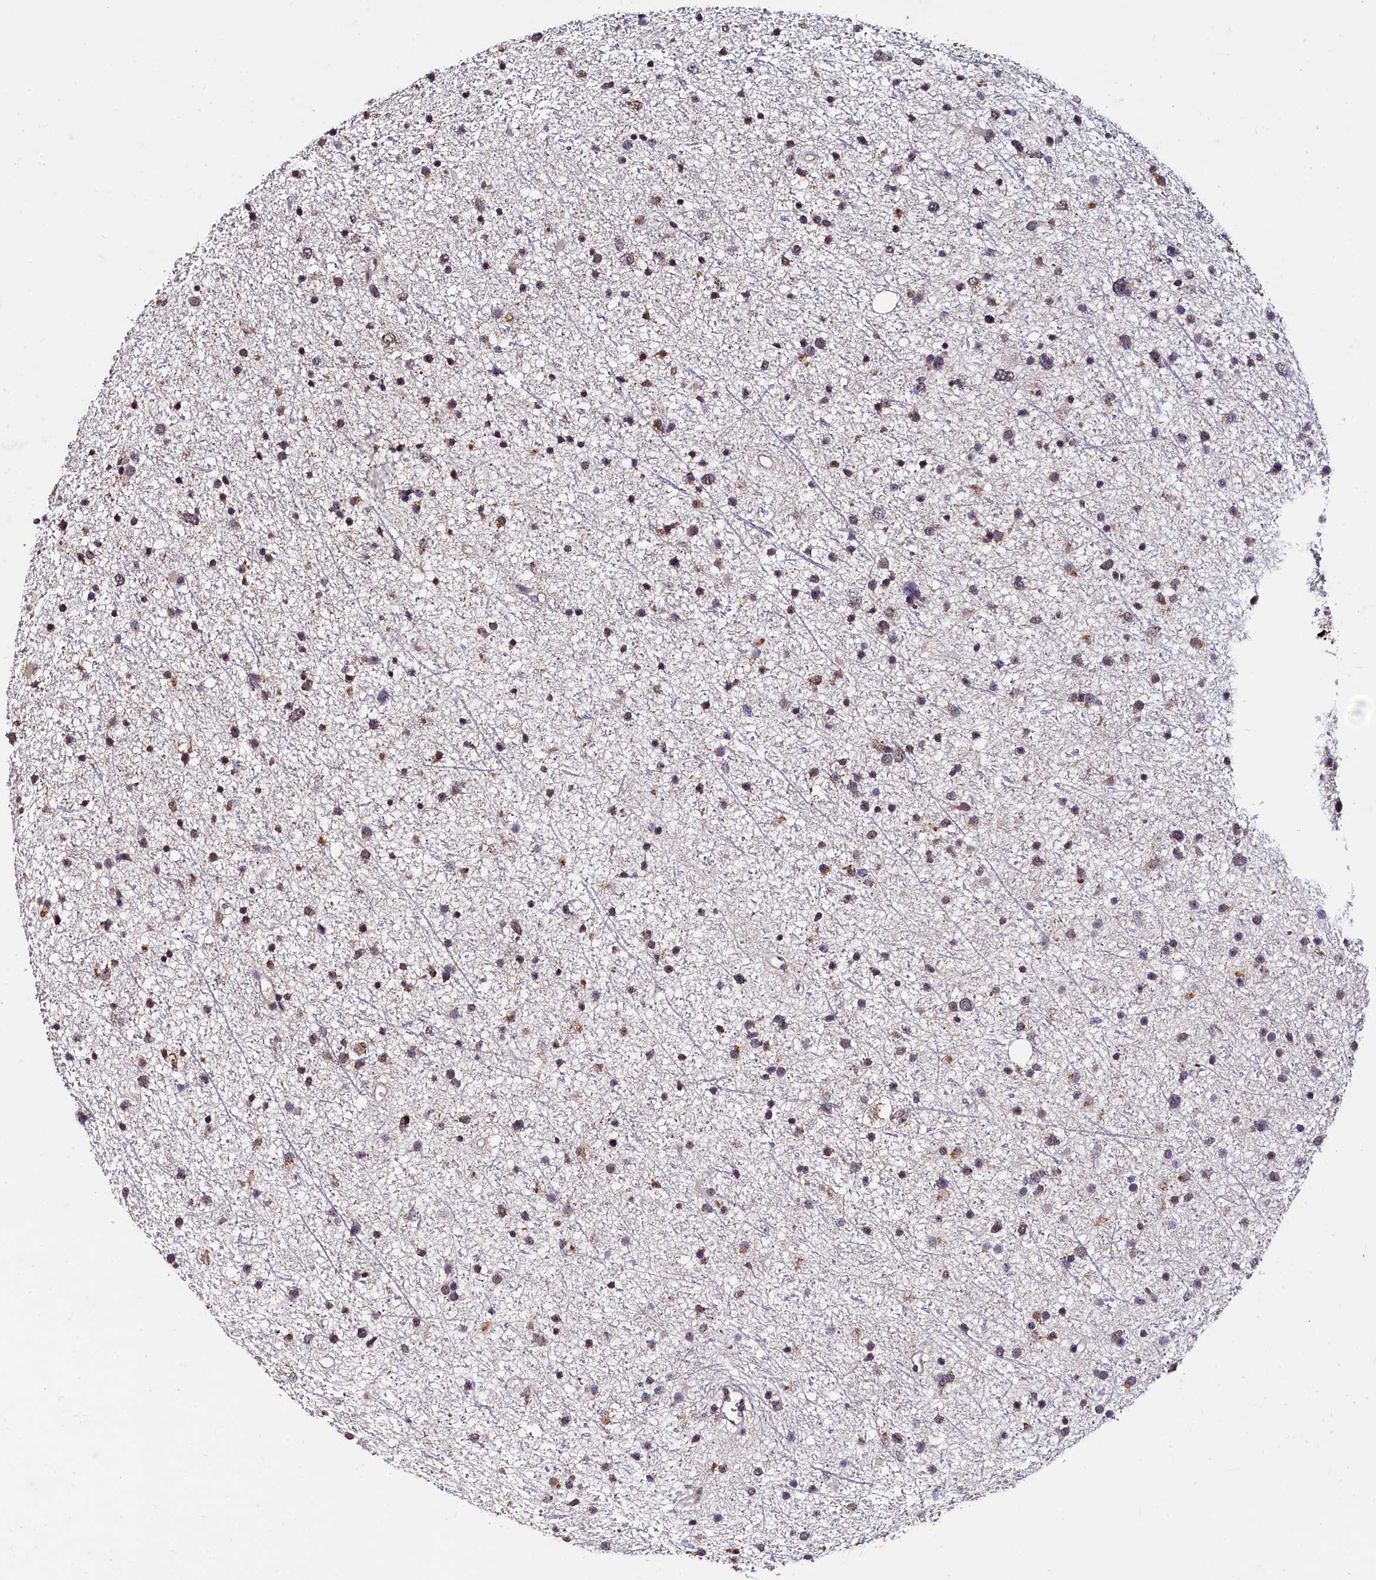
{"staining": {"intensity": "moderate", "quantity": "<25%", "location": "cytoplasmic/membranous"}, "tissue": "glioma", "cell_type": "Tumor cells", "image_type": "cancer", "snomed": [{"axis": "morphology", "description": "Glioma, malignant, Low grade"}, {"axis": "topography", "description": "Cerebral cortex"}], "caption": "Human low-grade glioma (malignant) stained with a brown dye displays moderate cytoplasmic/membranous positive expression in about <25% of tumor cells.", "gene": "CSTPP1", "patient": {"sex": "female", "age": 39}}